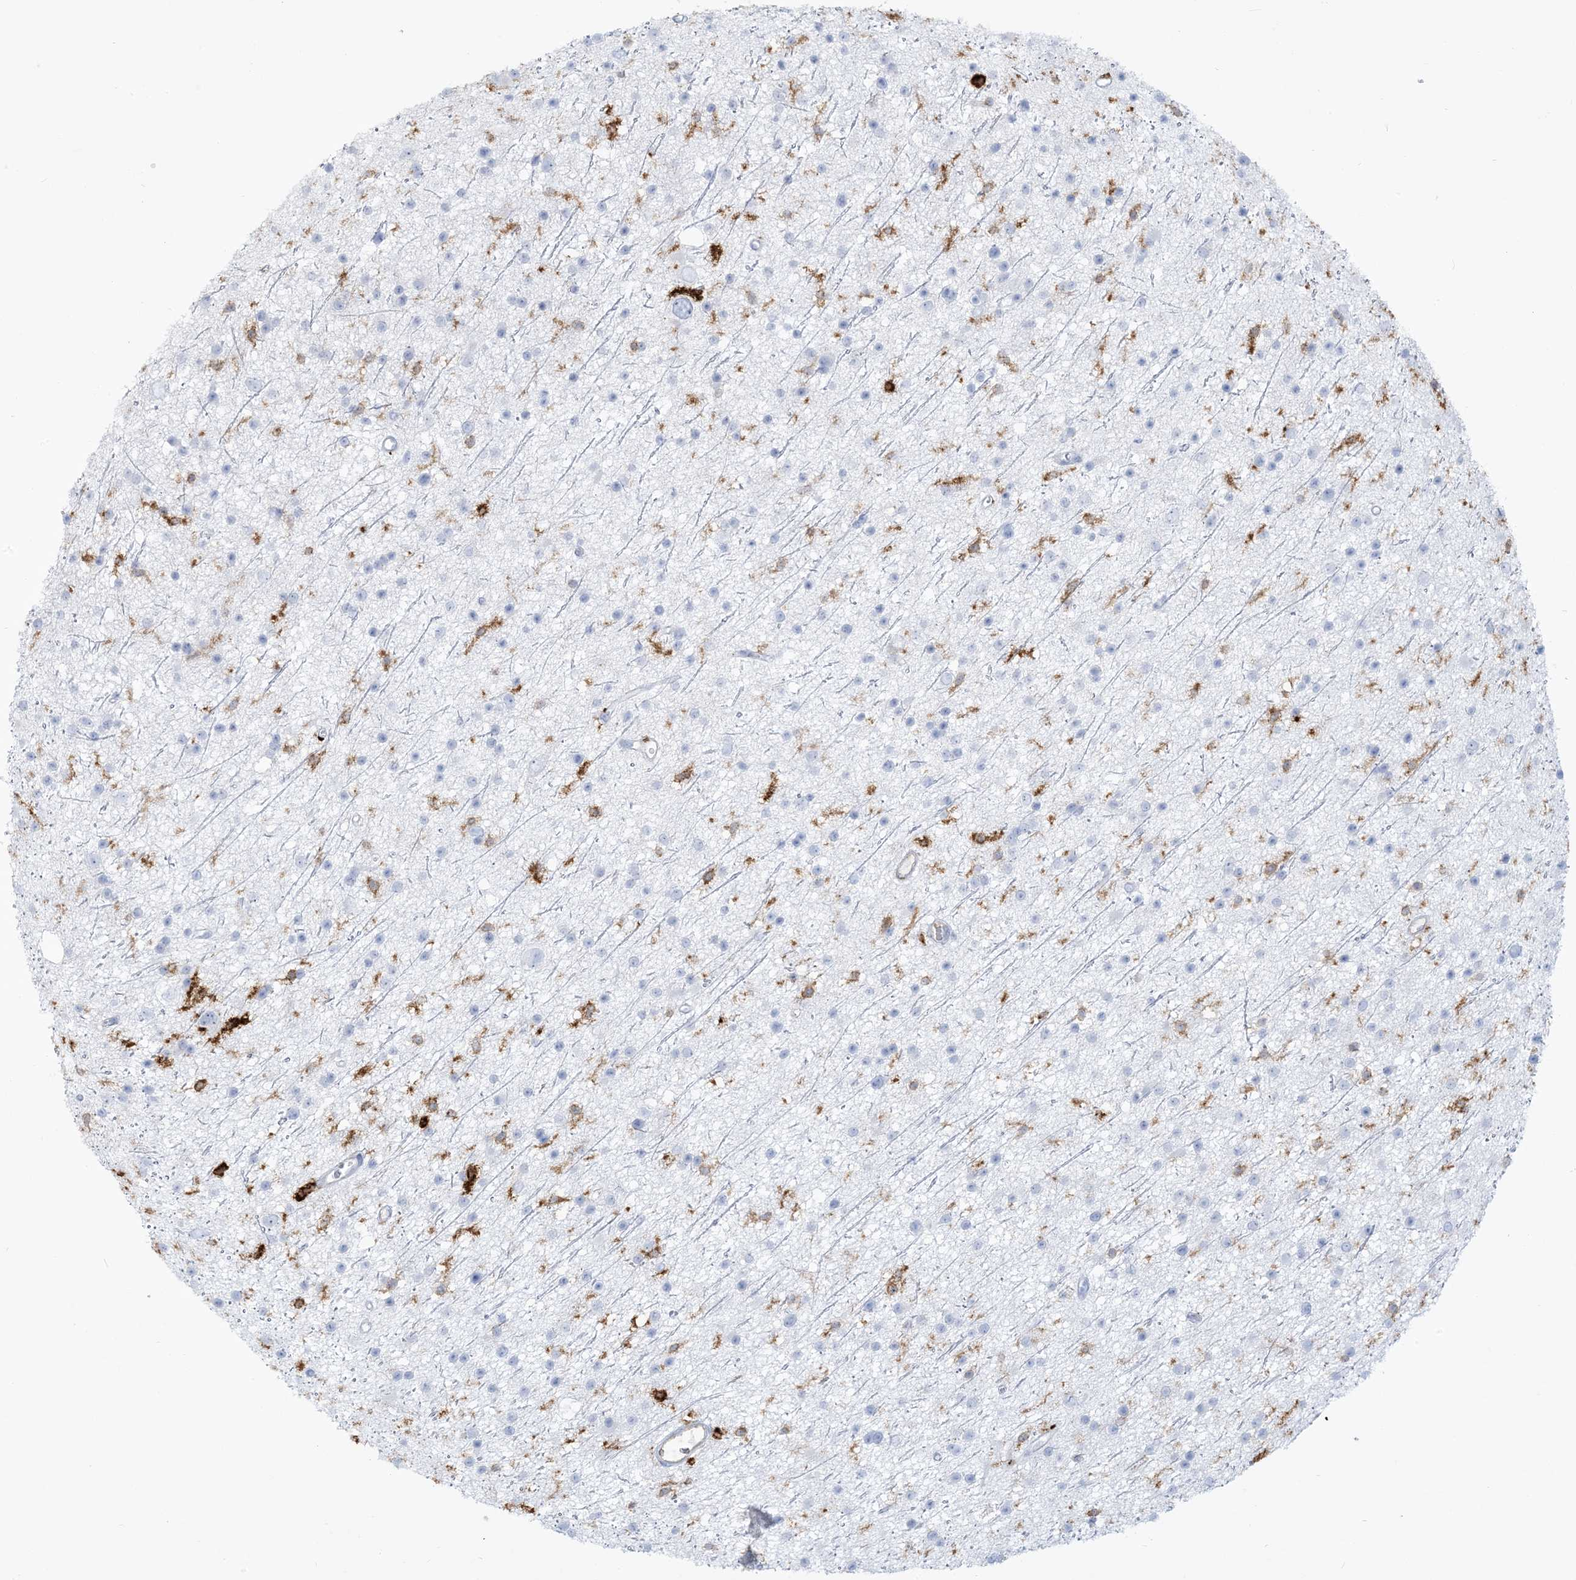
{"staining": {"intensity": "negative", "quantity": "none", "location": "none"}, "tissue": "glioma", "cell_type": "Tumor cells", "image_type": "cancer", "snomed": [{"axis": "morphology", "description": "Glioma, malignant, Low grade"}, {"axis": "topography", "description": "Cerebral cortex"}], "caption": "High magnification brightfield microscopy of glioma stained with DAB (brown) and counterstained with hematoxylin (blue): tumor cells show no significant positivity.", "gene": "HLA-DRB1", "patient": {"sex": "female", "age": 39}}